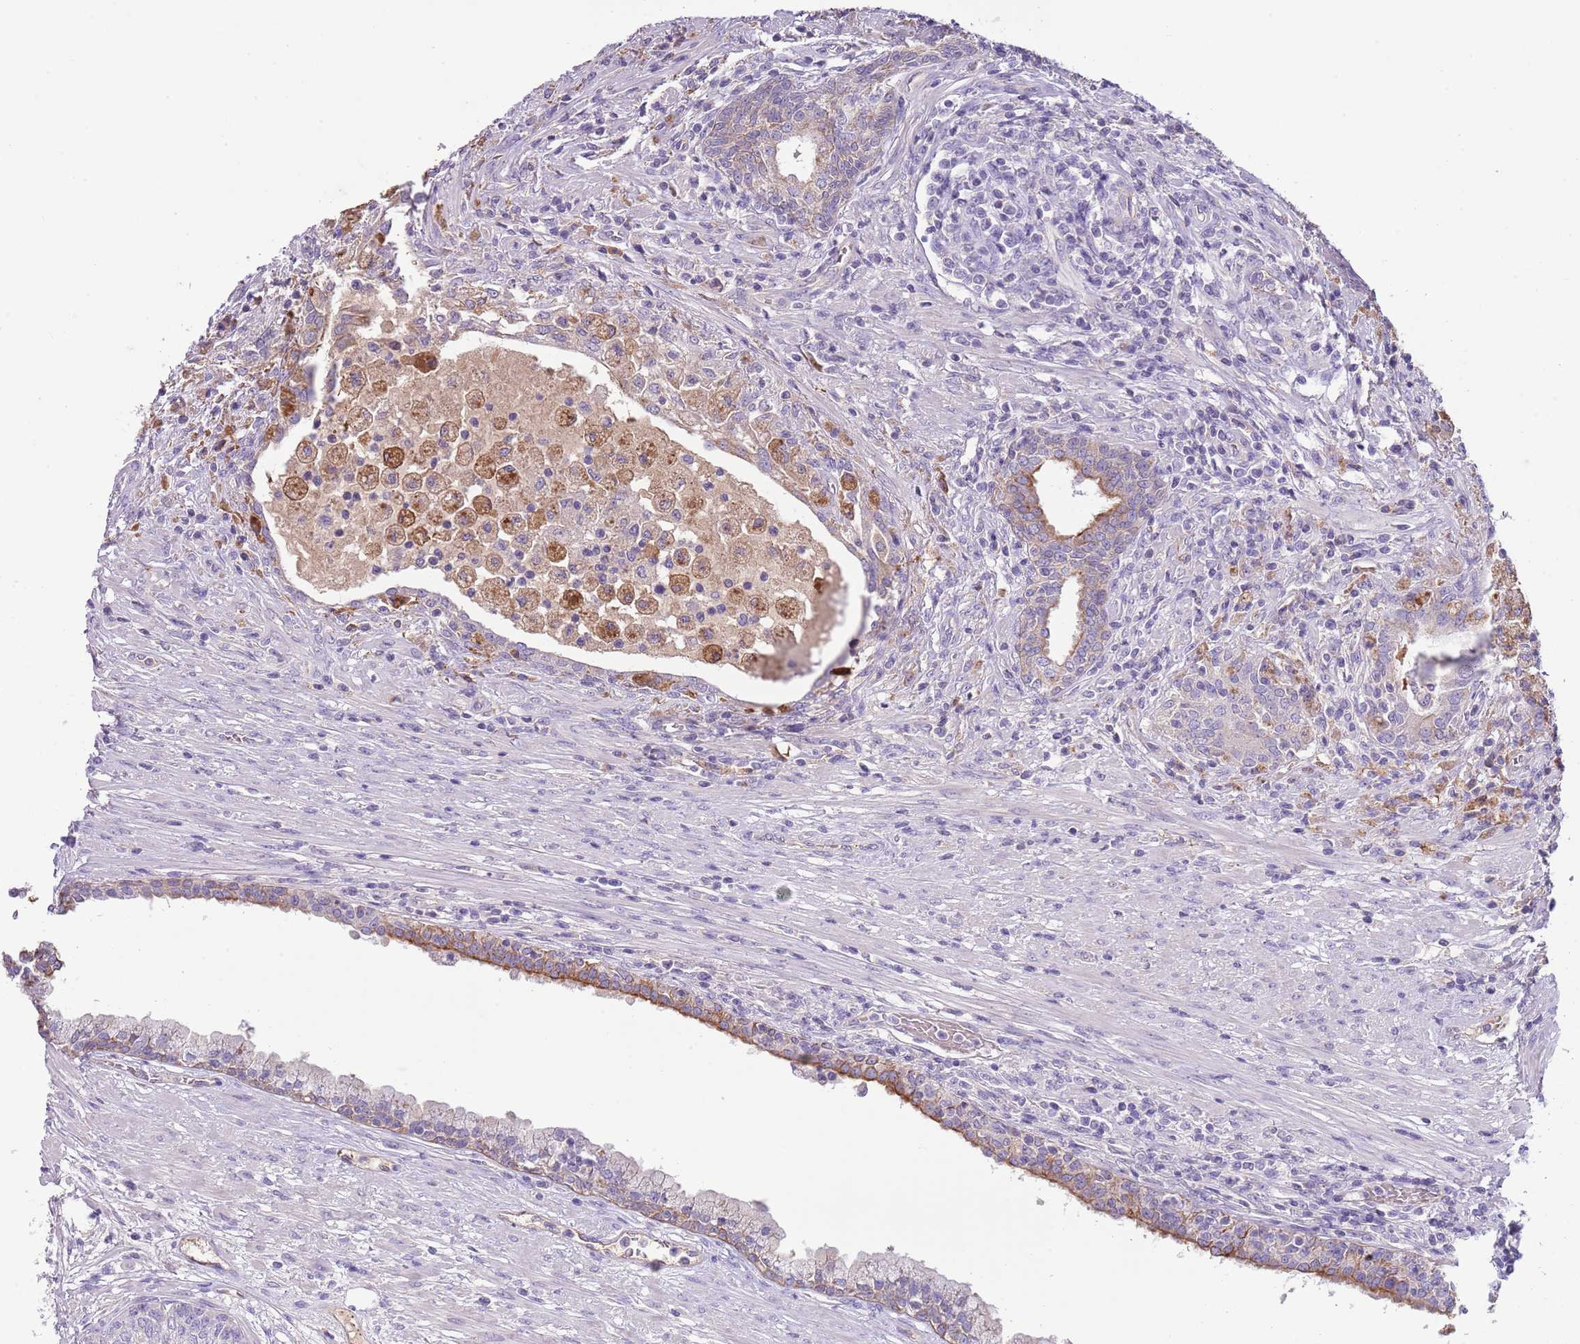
{"staining": {"intensity": "negative", "quantity": "none", "location": "none"}, "tissue": "prostate cancer", "cell_type": "Tumor cells", "image_type": "cancer", "snomed": [{"axis": "morphology", "description": "Adenocarcinoma, High grade"}, {"axis": "topography", "description": "Prostate"}], "caption": "The immunohistochemistry (IHC) micrograph has no significant staining in tumor cells of adenocarcinoma (high-grade) (prostate) tissue.", "gene": "HES3", "patient": {"sex": "male", "age": 67}}